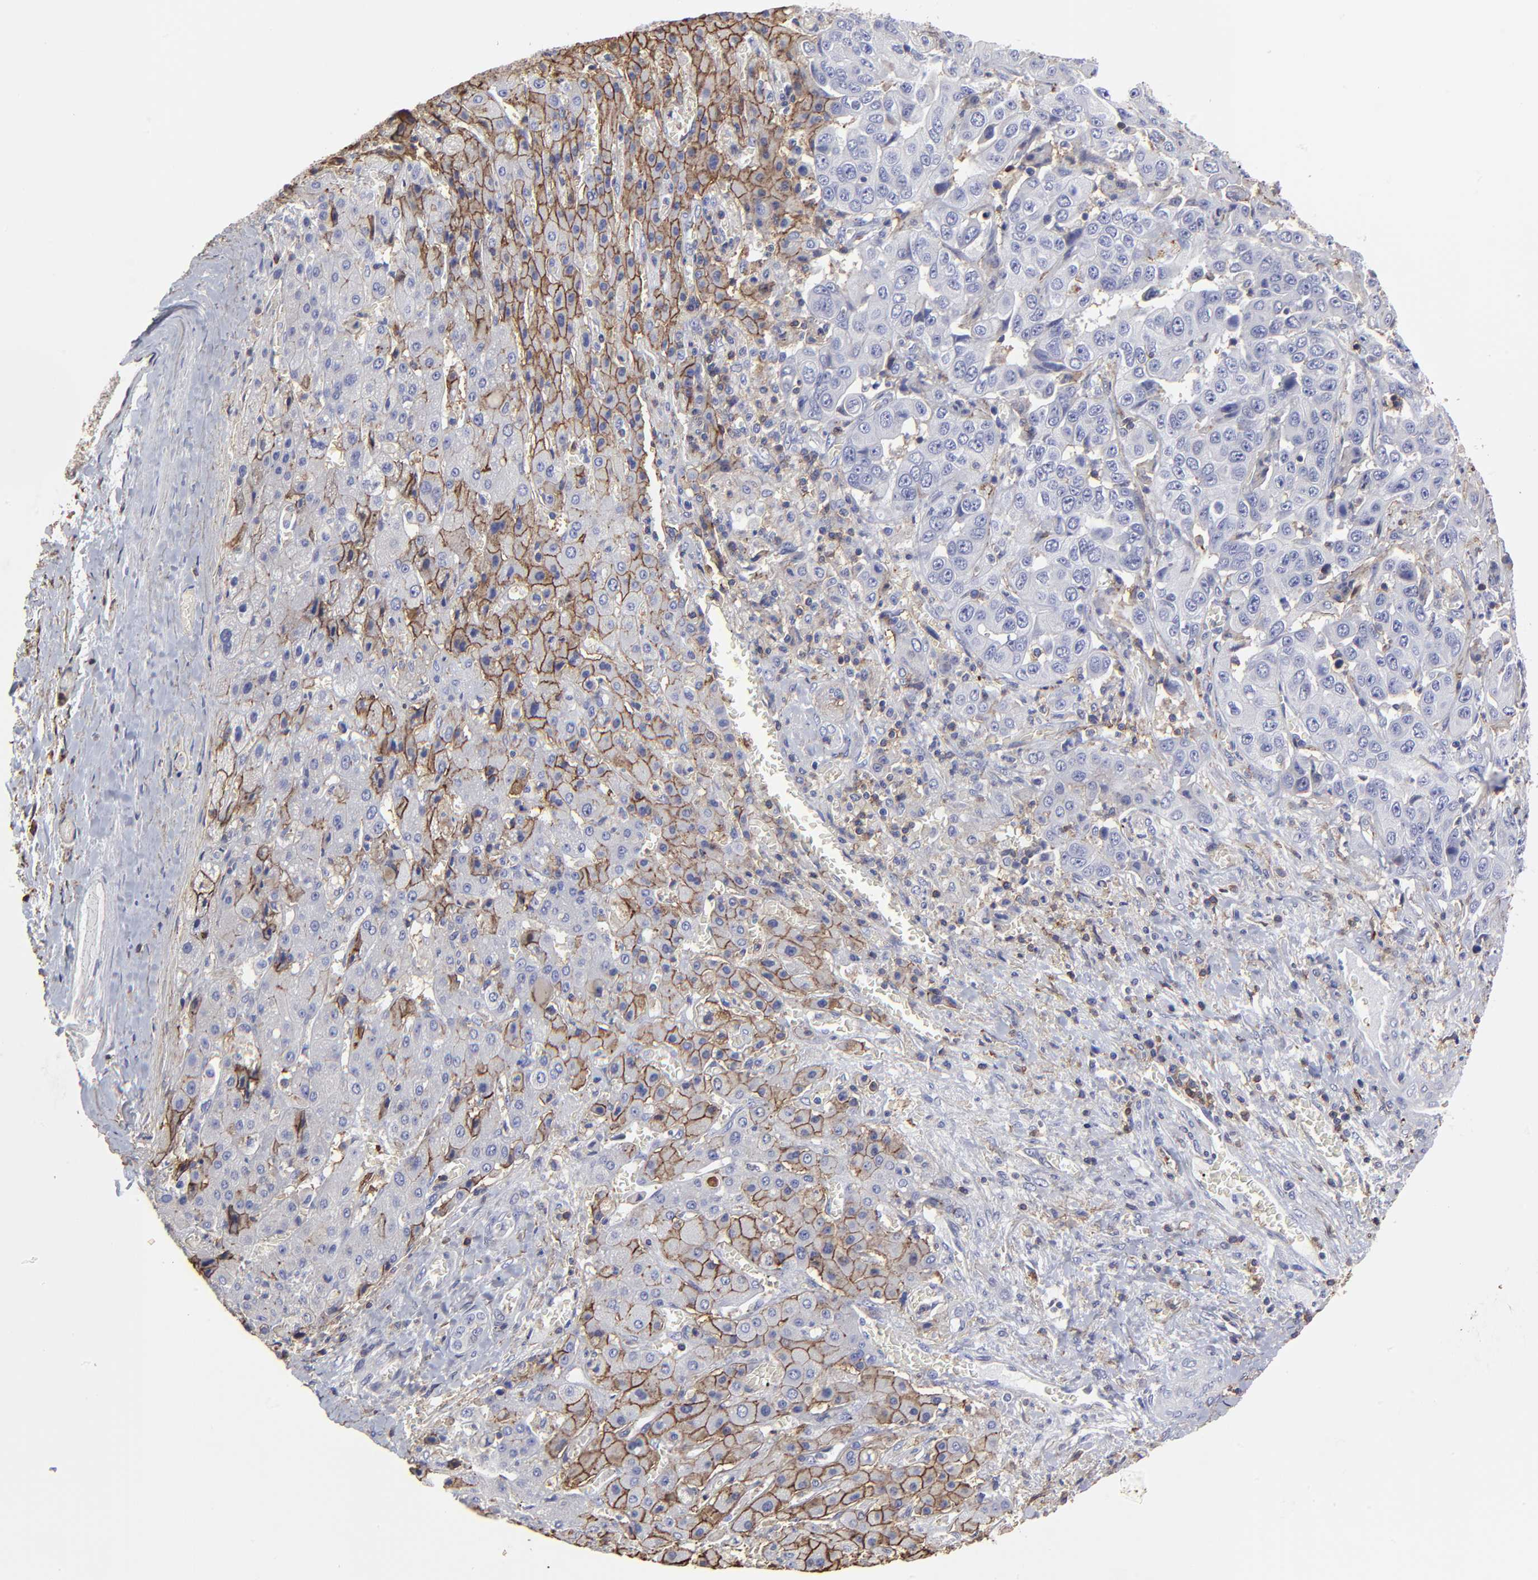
{"staining": {"intensity": "negative", "quantity": "none", "location": "none"}, "tissue": "liver cancer", "cell_type": "Tumor cells", "image_type": "cancer", "snomed": [{"axis": "morphology", "description": "Cholangiocarcinoma"}, {"axis": "topography", "description": "Liver"}], "caption": "Histopathology image shows no significant protein expression in tumor cells of liver cholangiocarcinoma.", "gene": "ANXA6", "patient": {"sex": "female", "age": 52}}